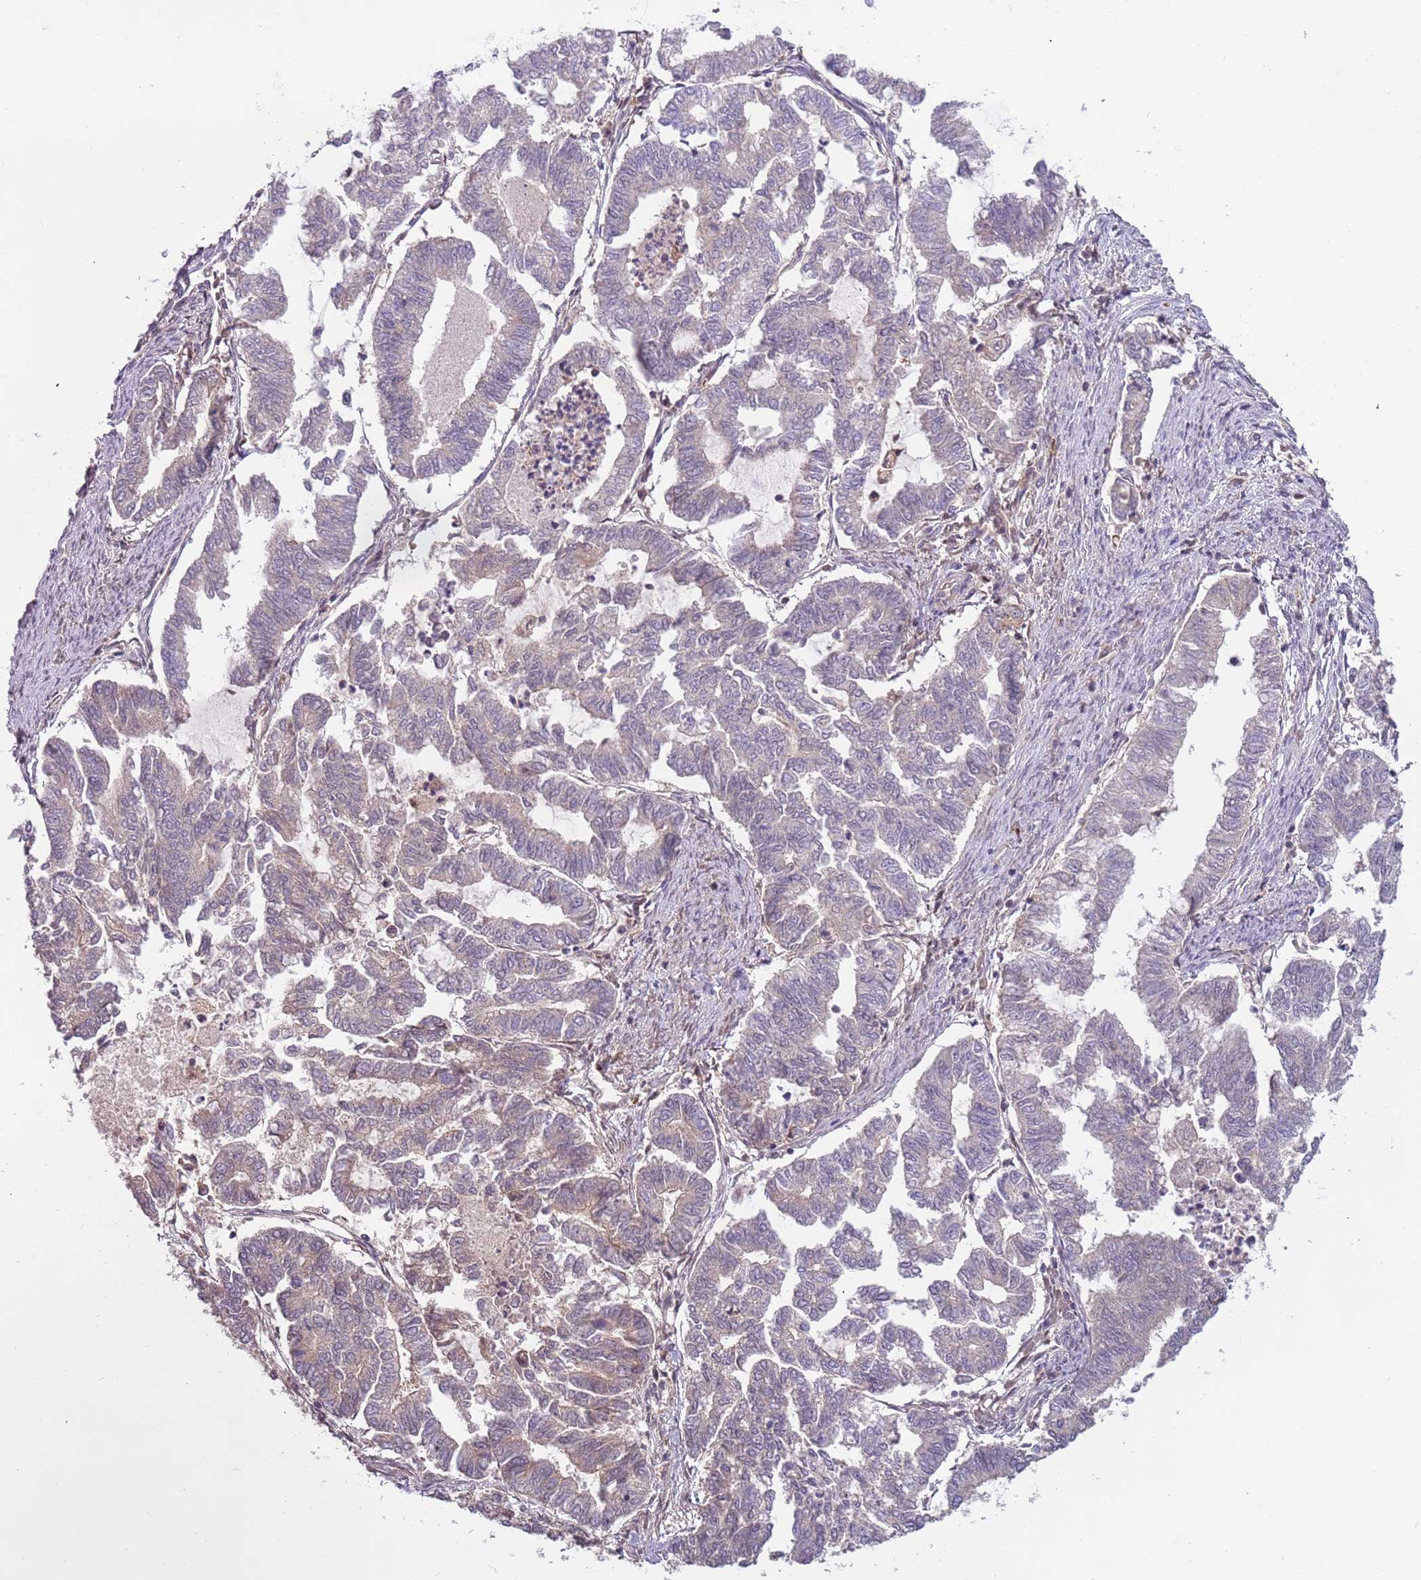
{"staining": {"intensity": "weak", "quantity": "<25%", "location": "cytoplasmic/membranous"}, "tissue": "endometrial cancer", "cell_type": "Tumor cells", "image_type": "cancer", "snomed": [{"axis": "morphology", "description": "Adenocarcinoma, NOS"}, {"axis": "topography", "description": "Endometrium"}], "caption": "Tumor cells are negative for protein expression in human endometrial cancer.", "gene": "GSTO2", "patient": {"sex": "female", "age": 79}}